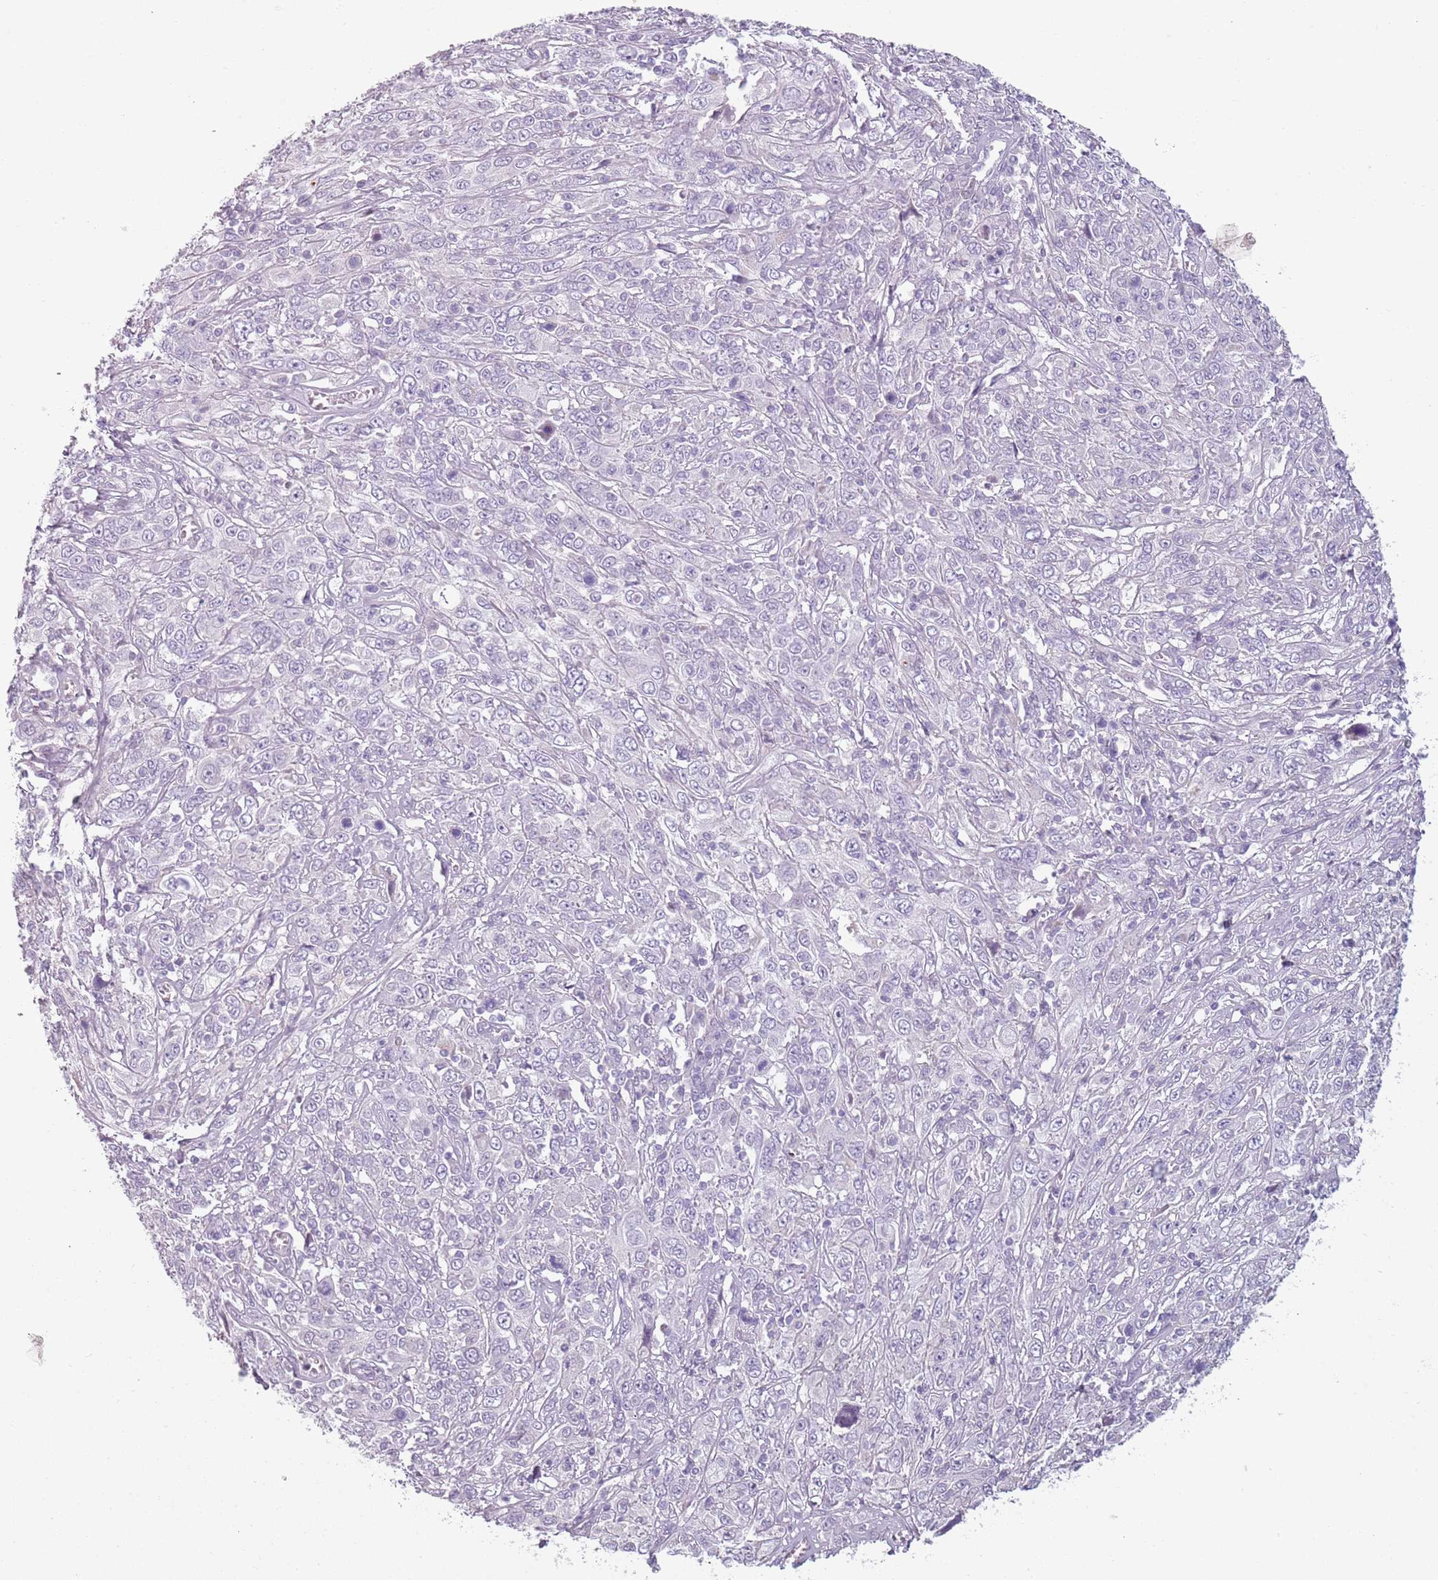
{"staining": {"intensity": "negative", "quantity": "none", "location": "none"}, "tissue": "cervical cancer", "cell_type": "Tumor cells", "image_type": "cancer", "snomed": [{"axis": "morphology", "description": "Squamous cell carcinoma, NOS"}, {"axis": "topography", "description": "Cervix"}], "caption": "DAB (3,3'-diaminobenzidine) immunohistochemical staining of cervical cancer exhibits no significant staining in tumor cells.", "gene": "MEGF8", "patient": {"sex": "female", "age": 46}}